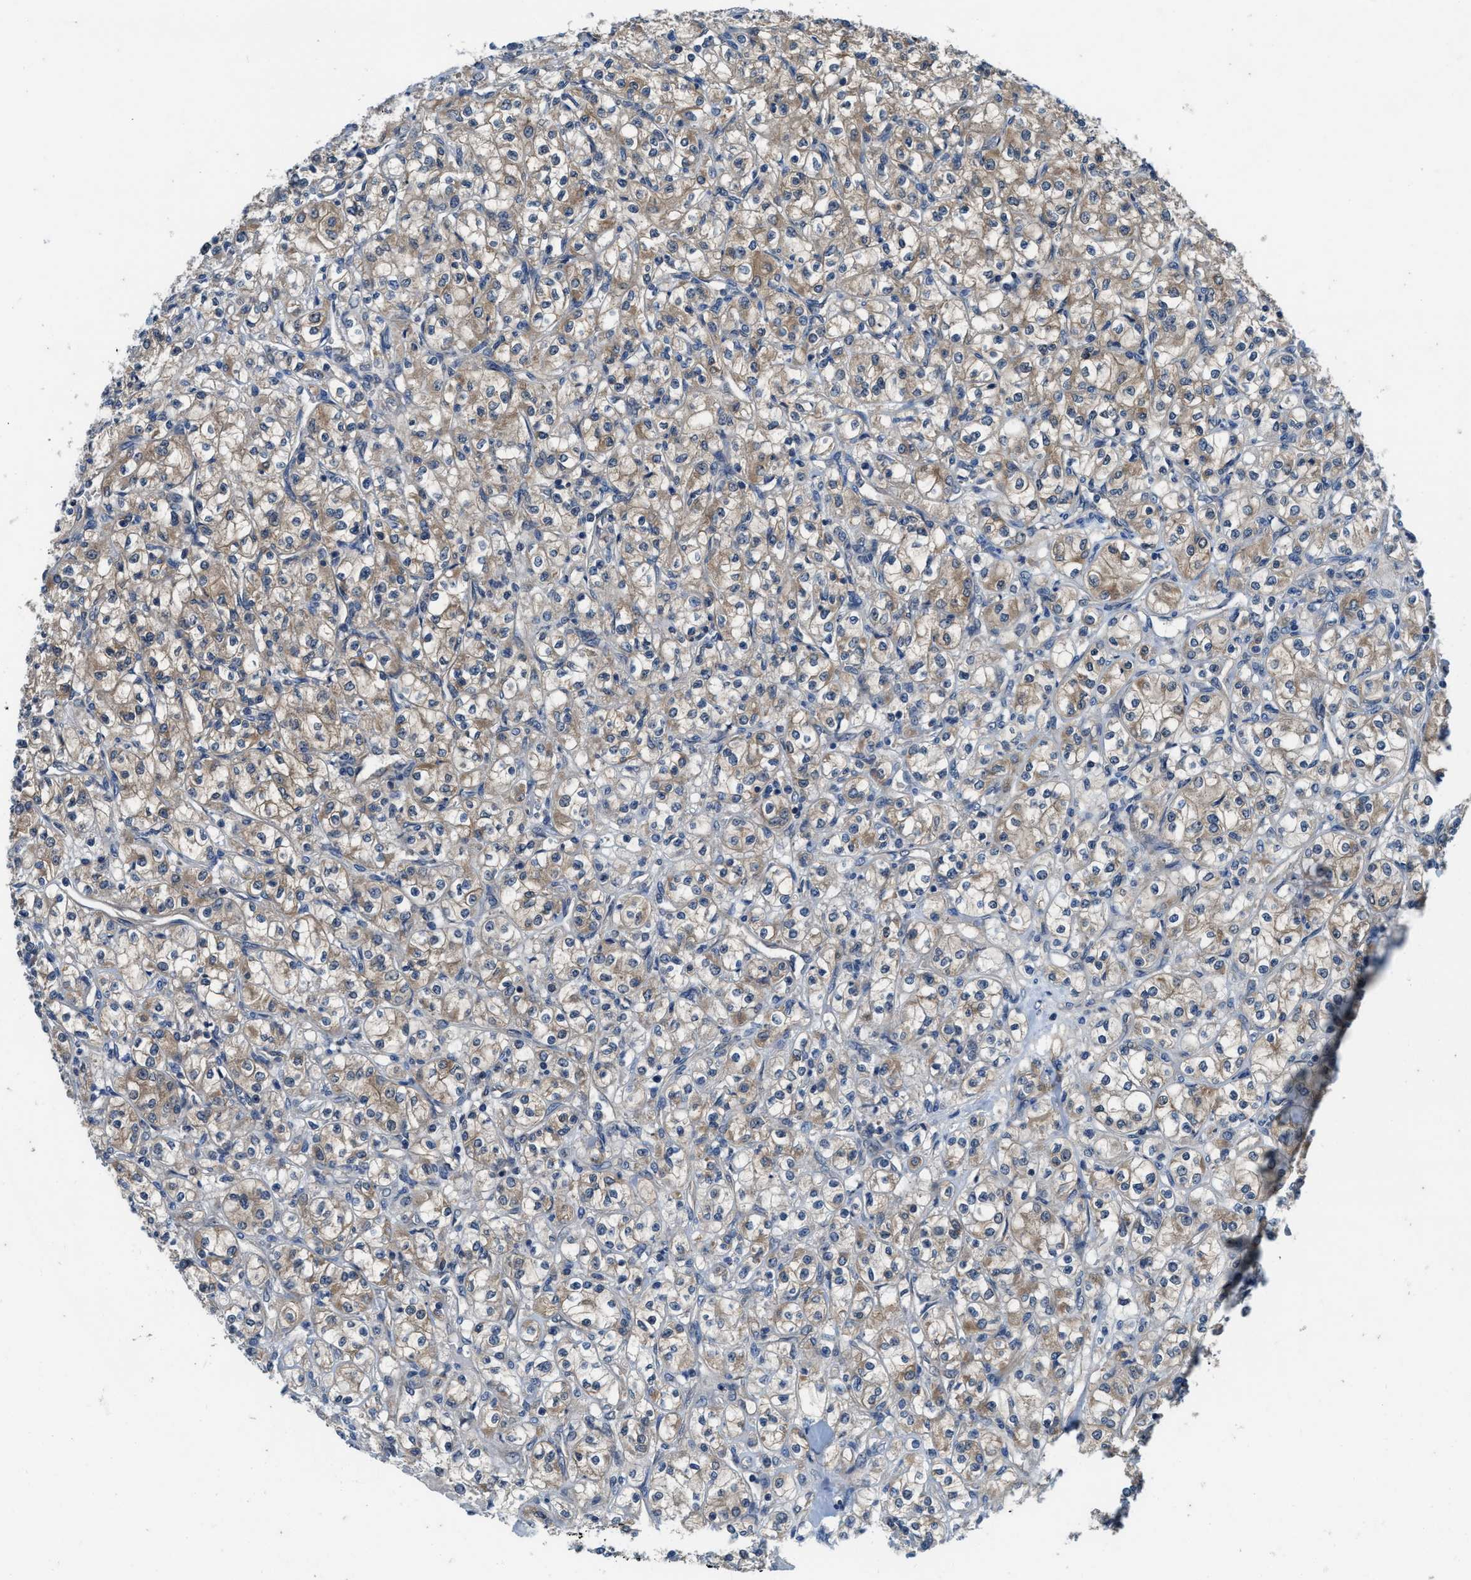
{"staining": {"intensity": "weak", "quantity": ">75%", "location": "cytoplasmic/membranous"}, "tissue": "renal cancer", "cell_type": "Tumor cells", "image_type": "cancer", "snomed": [{"axis": "morphology", "description": "Adenocarcinoma, NOS"}, {"axis": "topography", "description": "Kidney"}], "caption": "Immunohistochemical staining of human renal cancer (adenocarcinoma) reveals low levels of weak cytoplasmic/membranous expression in approximately >75% of tumor cells.", "gene": "NUDT5", "patient": {"sex": "male", "age": 77}}